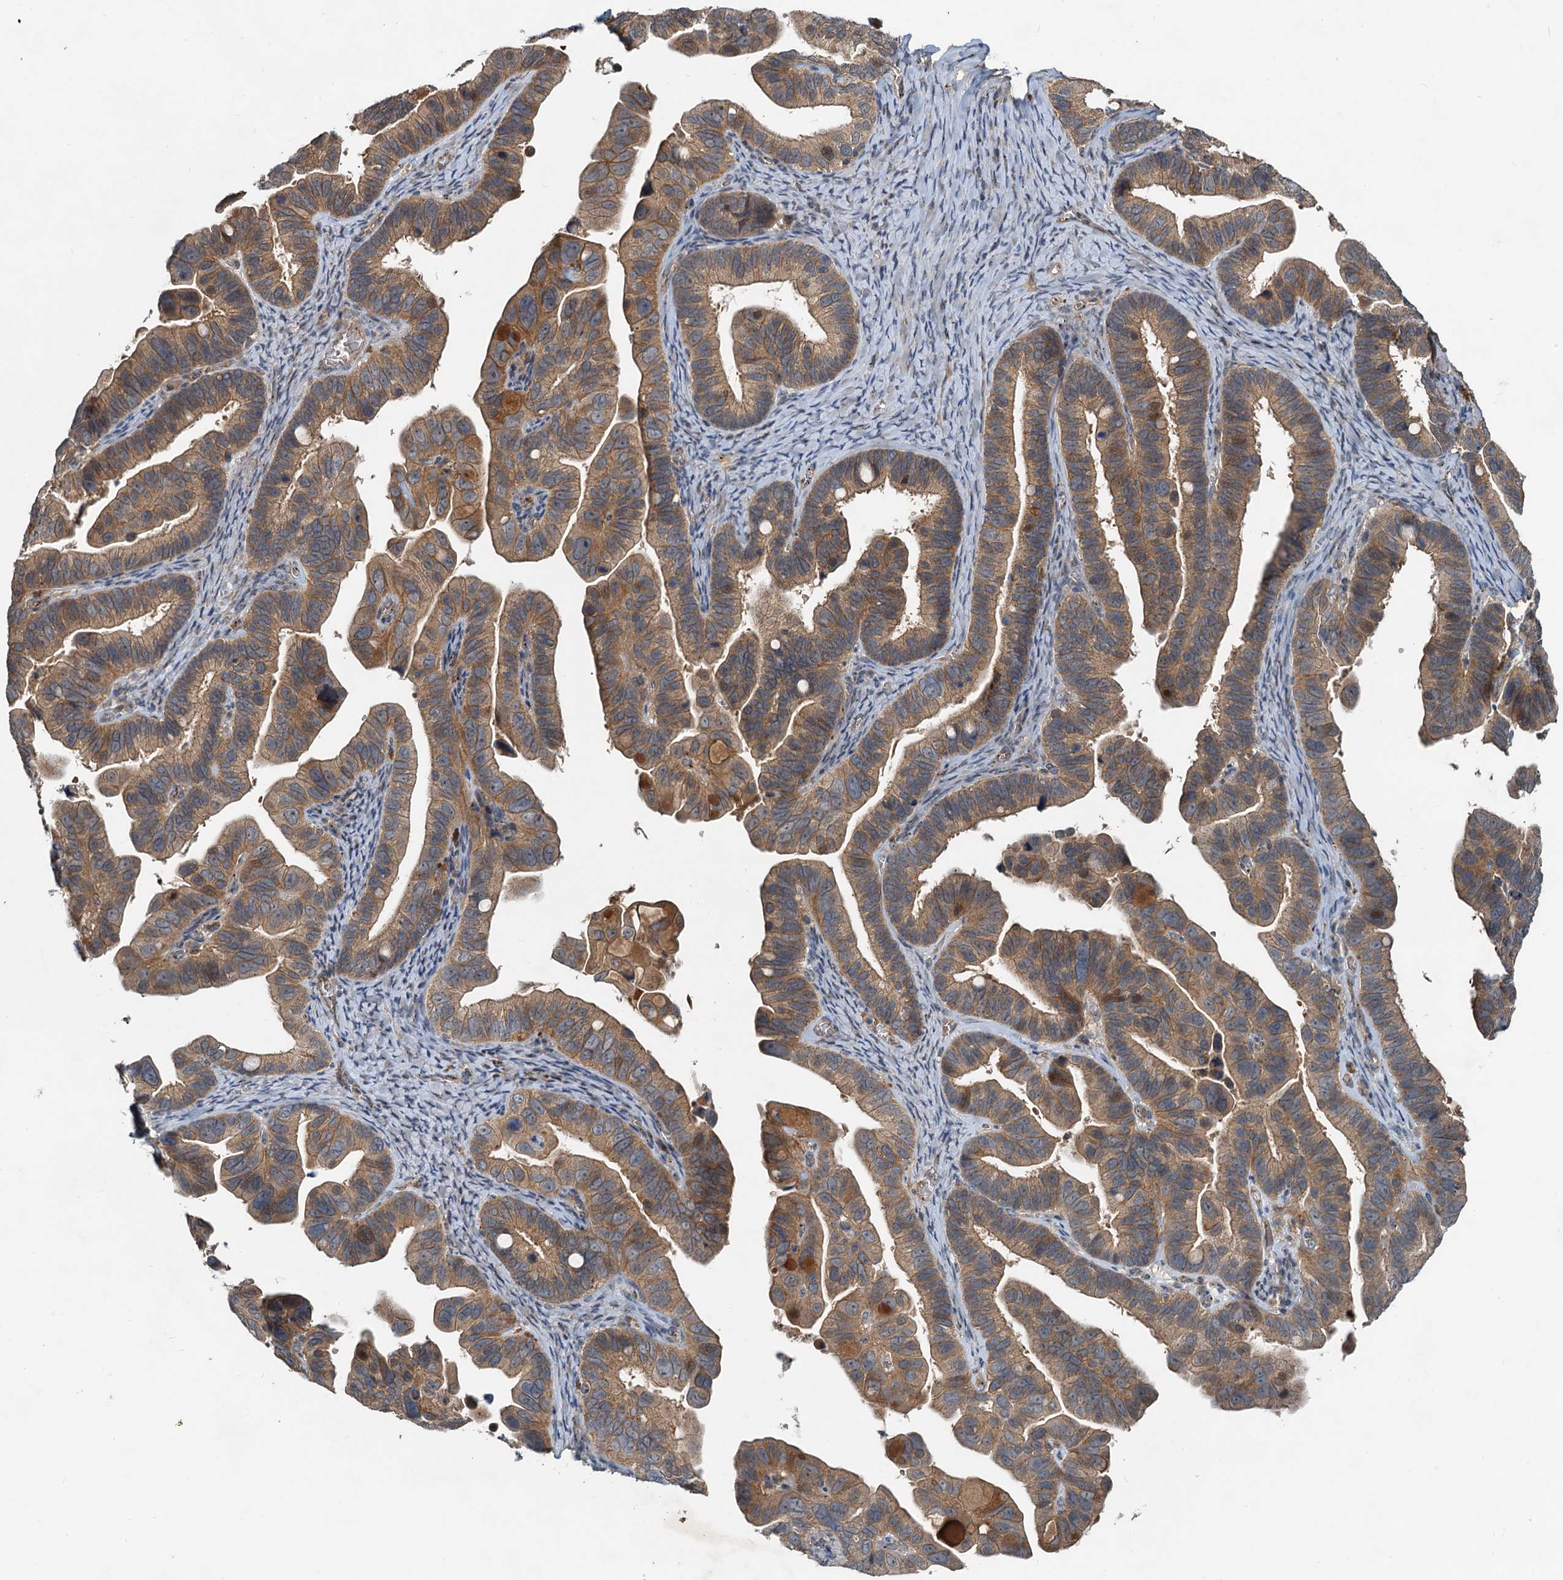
{"staining": {"intensity": "moderate", "quantity": ">75%", "location": "cytoplasmic/membranous"}, "tissue": "ovarian cancer", "cell_type": "Tumor cells", "image_type": "cancer", "snomed": [{"axis": "morphology", "description": "Cystadenocarcinoma, serous, NOS"}, {"axis": "topography", "description": "Ovary"}], "caption": "Immunohistochemistry (IHC) (DAB (3,3'-diaminobenzidine)) staining of ovarian serous cystadenocarcinoma shows moderate cytoplasmic/membranous protein positivity in about >75% of tumor cells.", "gene": "CEP68", "patient": {"sex": "female", "age": 56}}